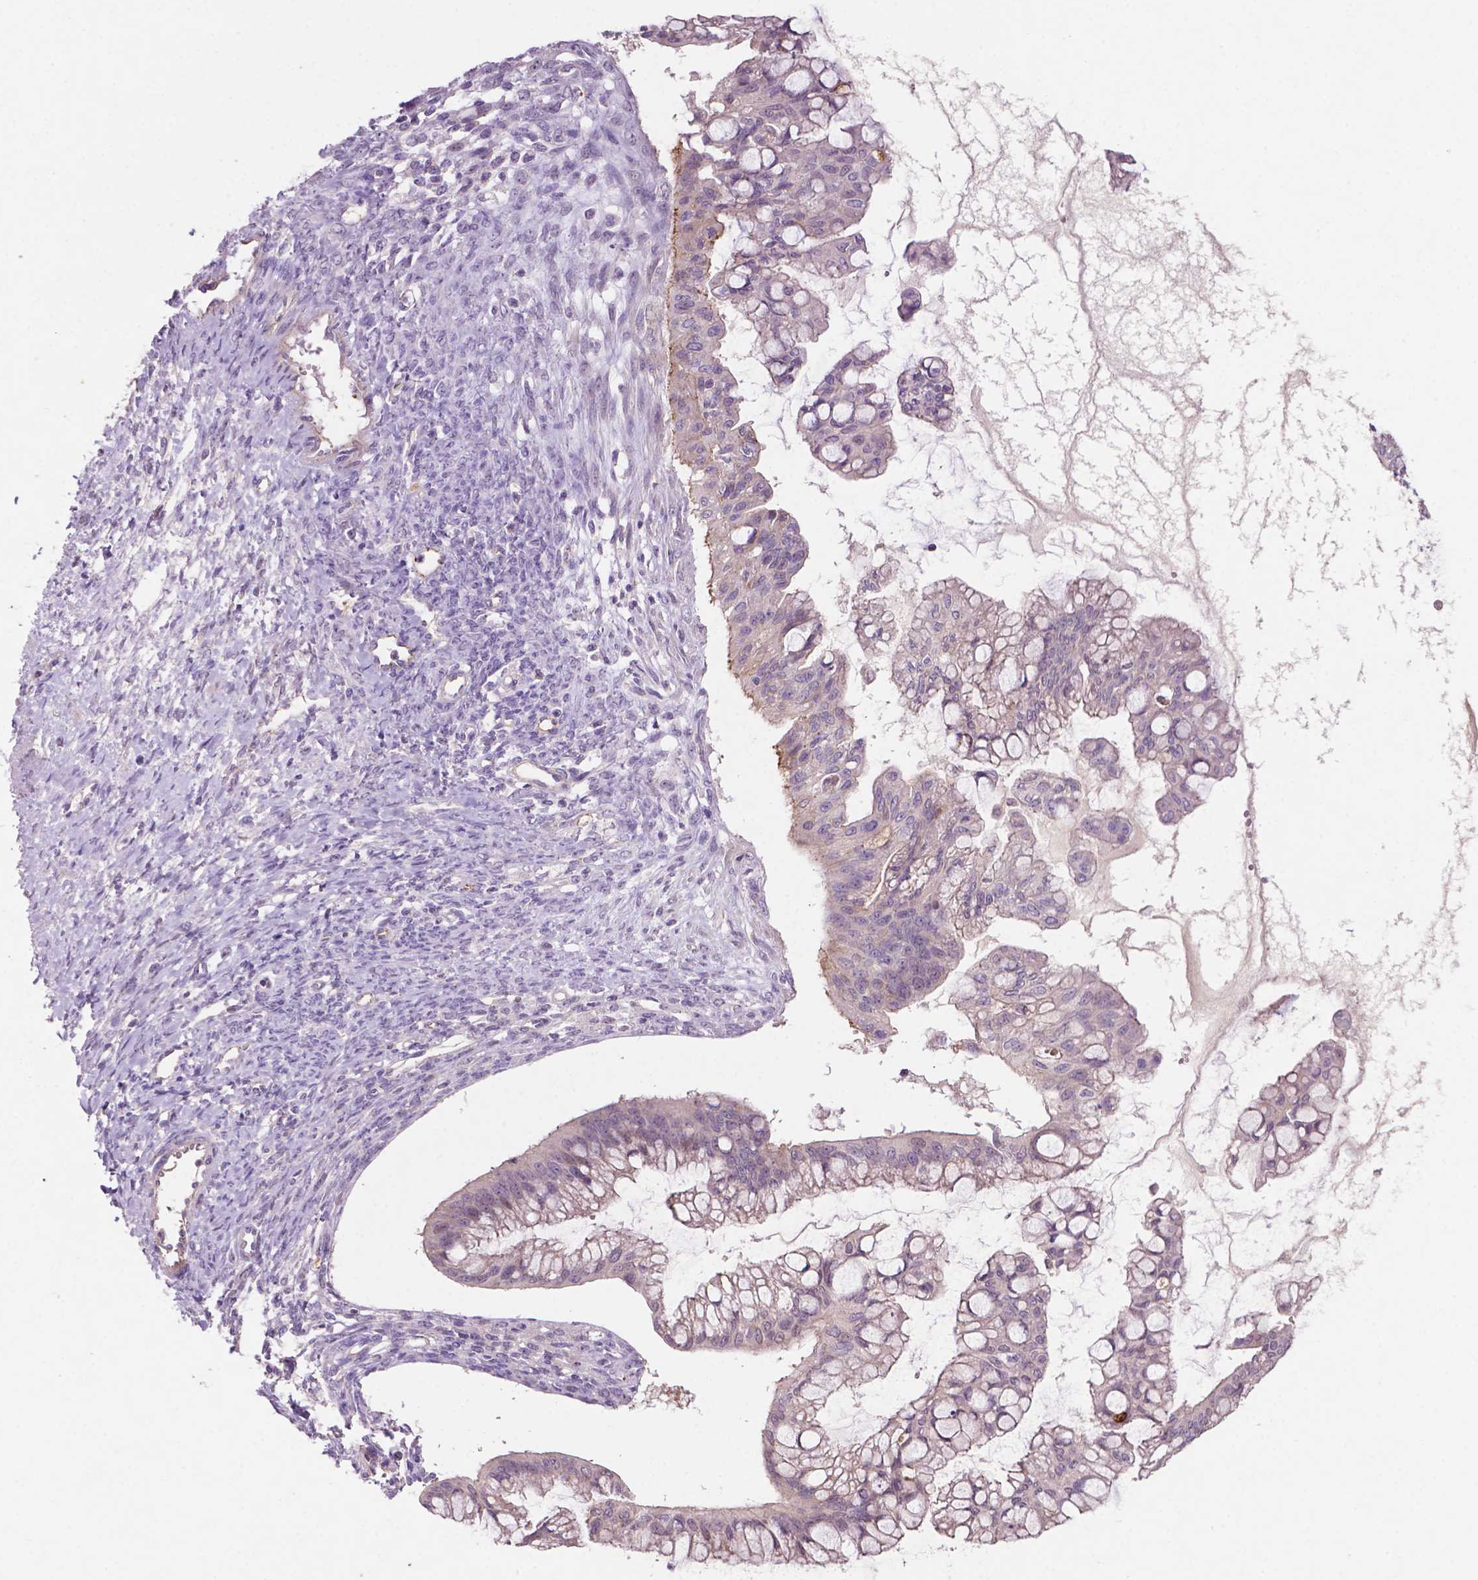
{"staining": {"intensity": "negative", "quantity": "none", "location": "none"}, "tissue": "ovarian cancer", "cell_type": "Tumor cells", "image_type": "cancer", "snomed": [{"axis": "morphology", "description": "Cystadenocarcinoma, mucinous, NOS"}, {"axis": "topography", "description": "Ovary"}], "caption": "There is no significant positivity in tumor cells of ovarian cancer (mucinous cystadenocarcinoma). The staining is performed using DAB (3,3'-diaminobenzidine) brown chromogen with nuclei counter-stained in using hematoxylin.", "gene": "ARL5C", "patient": {"sex": "female", "age": 73}}